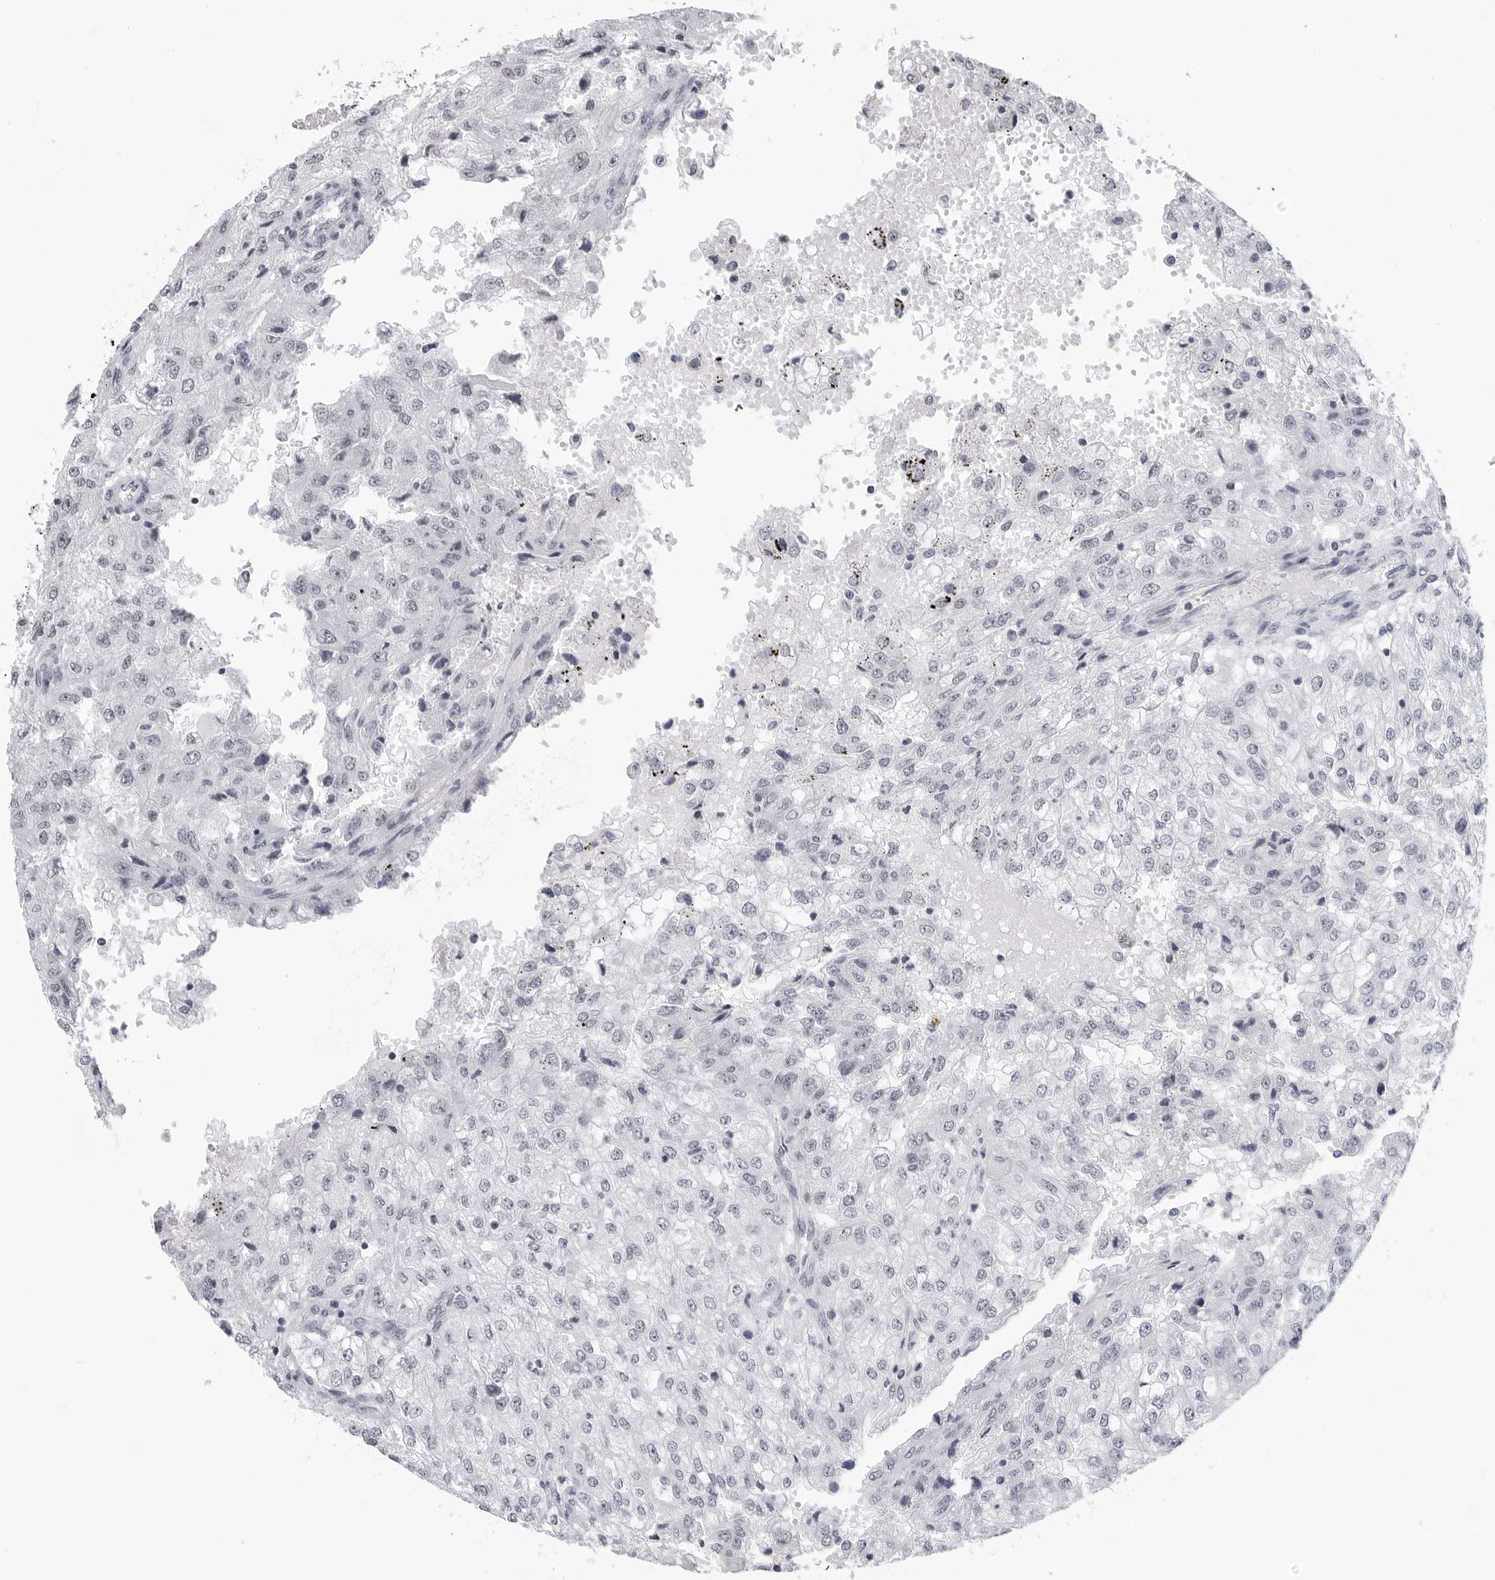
{"staining": {"intensity": "negative", "quantity": "none", "location": "none"}, "tissue": "renal cancer", "cell_type": "Tumor cells", "image_type": "cancer", "snomed": [{"axis": "morphology", "description": "Adenocarcinoma, NOS"}, {"axis": "topography", "description": "Kidney"}], "caption": "Tumor cells show no significant protein staining in adenocarcinoma (renal).", "gene": "SF3B4", "patient": {"sex": "female", "age": 54}}